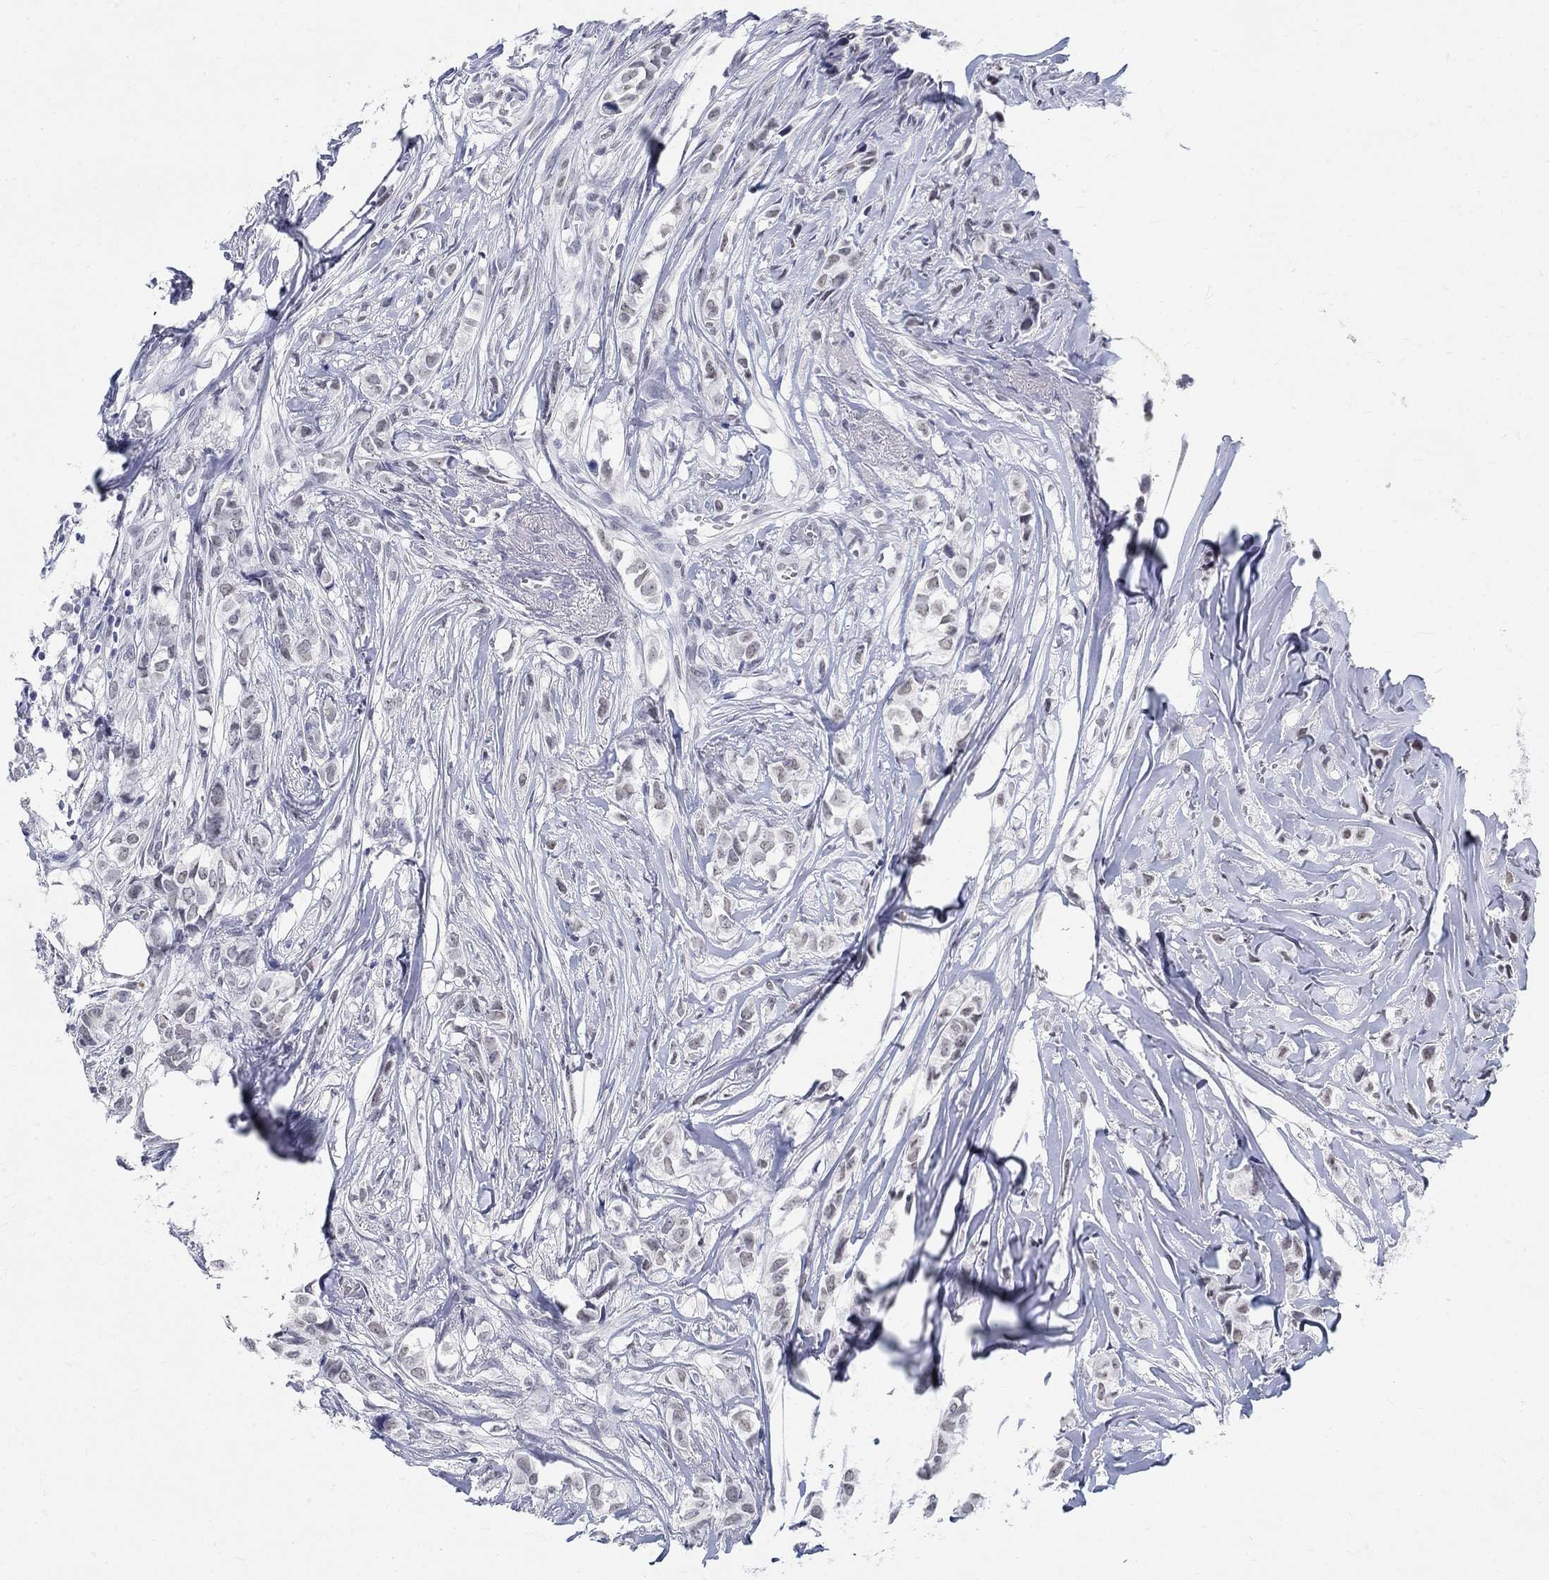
{"staining": {"intensity": "negative", "quantity": "none", "location": "none"}, "tissue": "breast cancer", "cell_type": "Tumor cells", "image_type": "cancer", "snomed": [{"axis": "morphology", "description": "Duct carcinoma"}, {"axis": "topography", "description": "Breast"}], "caption": "Image shows no protein expression in tumor cells of breast cancer (intraductal carcinoma) tissue.", "gene": "ANKS1B", "patient": {"sex": "female", "age": 85}}